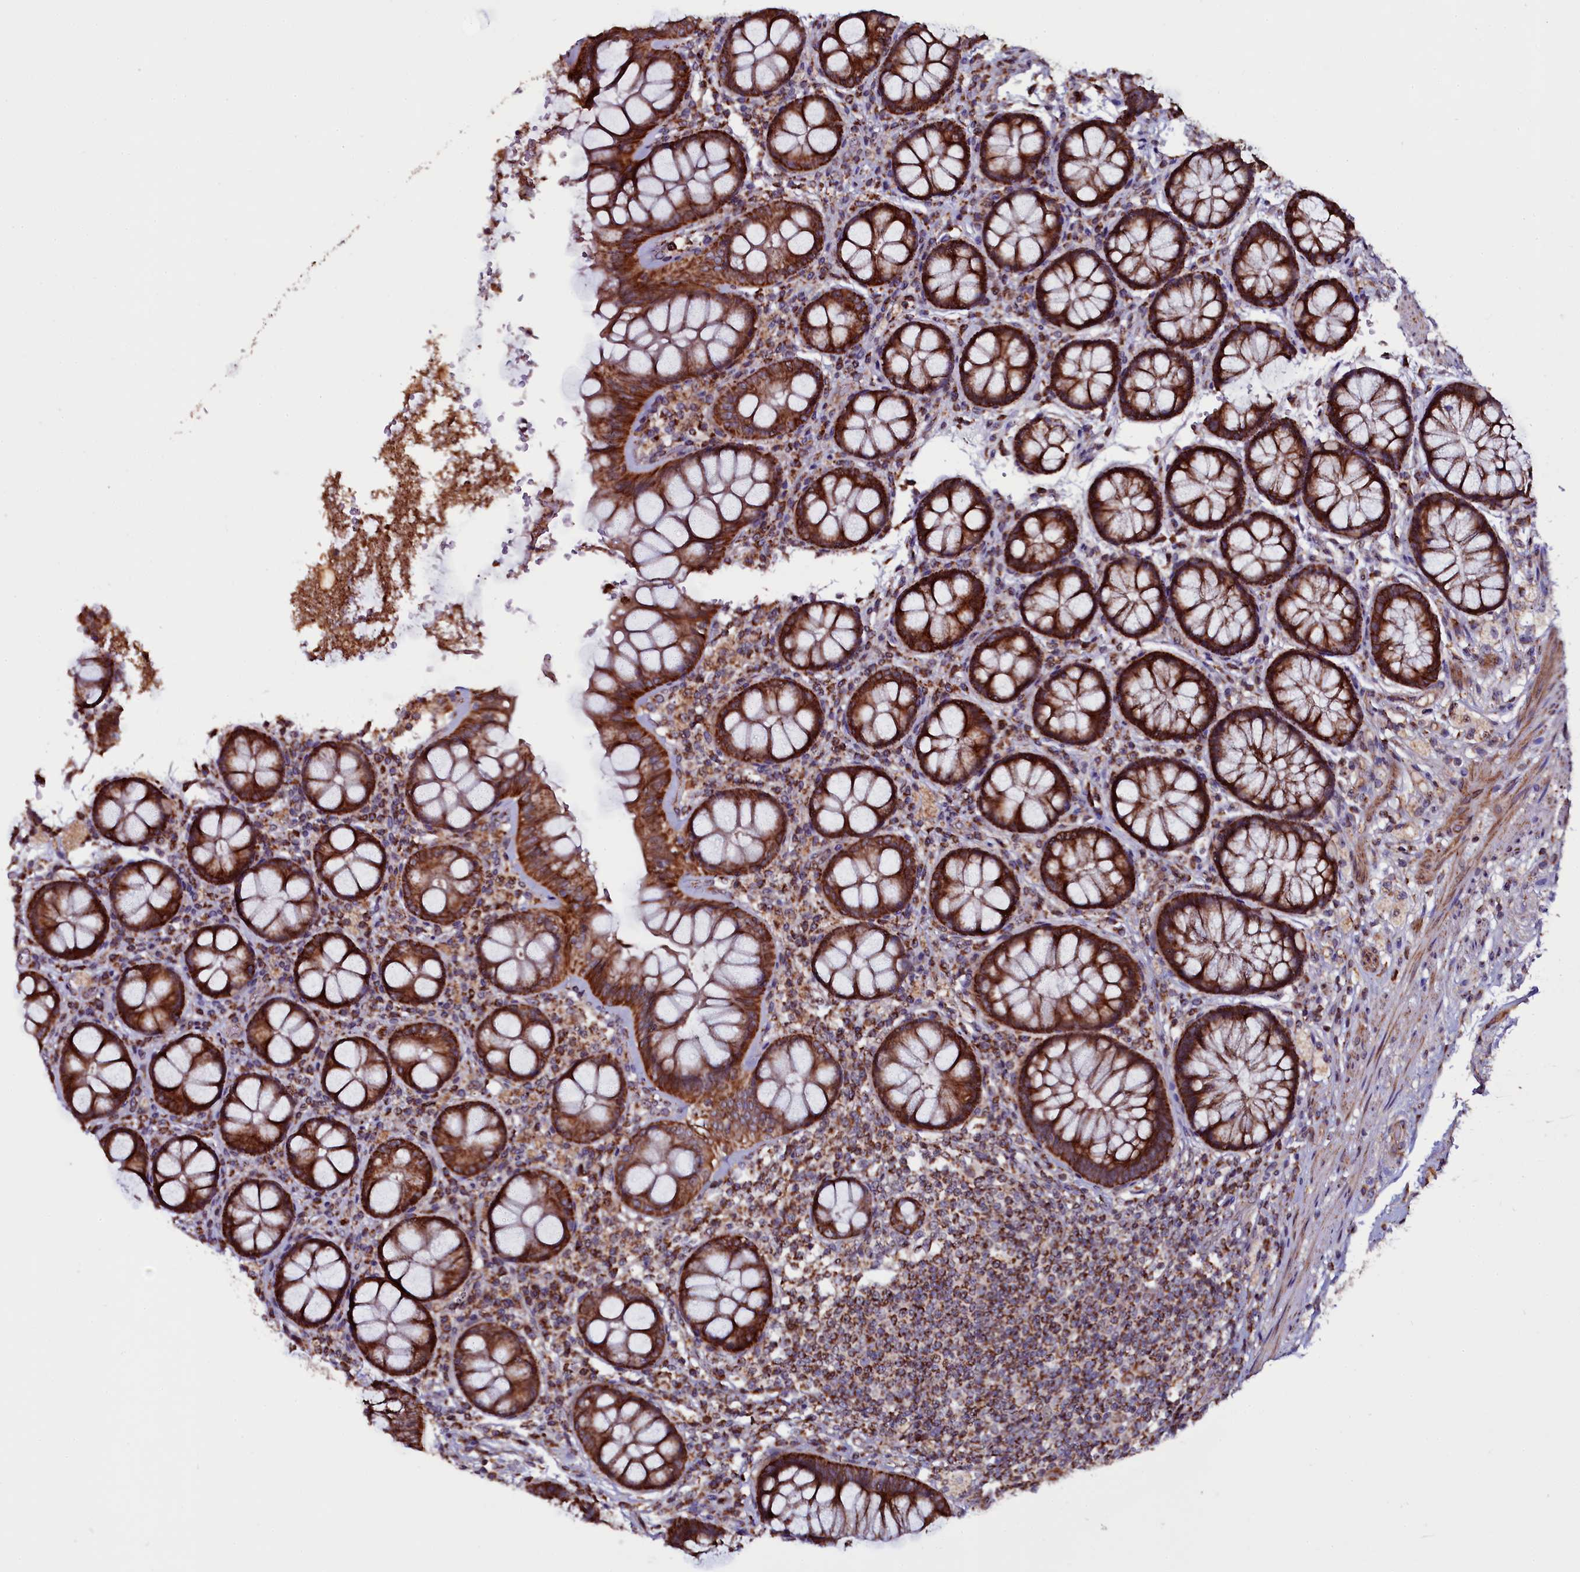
{"staining": {"intensity": "strong", "quantity": ">75%", "location": "cytoplasmic/membranous"}, "tissue": "rectum", "cell_type": "Glandular cells", "image_type": "normal", "snomed": [{"axis": "morphology", "description": "Normal tissue, NOS"}, {"axis": "topography", "description": "Rectum"}], "caption": "An immunohistochemistry image of normal tissue is shown. Protein staining in brown labels strong cytoplasmic/membranous positivity in rectum within glandular cells.", "gene": "NAA80", "patient": {"sex": "male", "age": 83}}